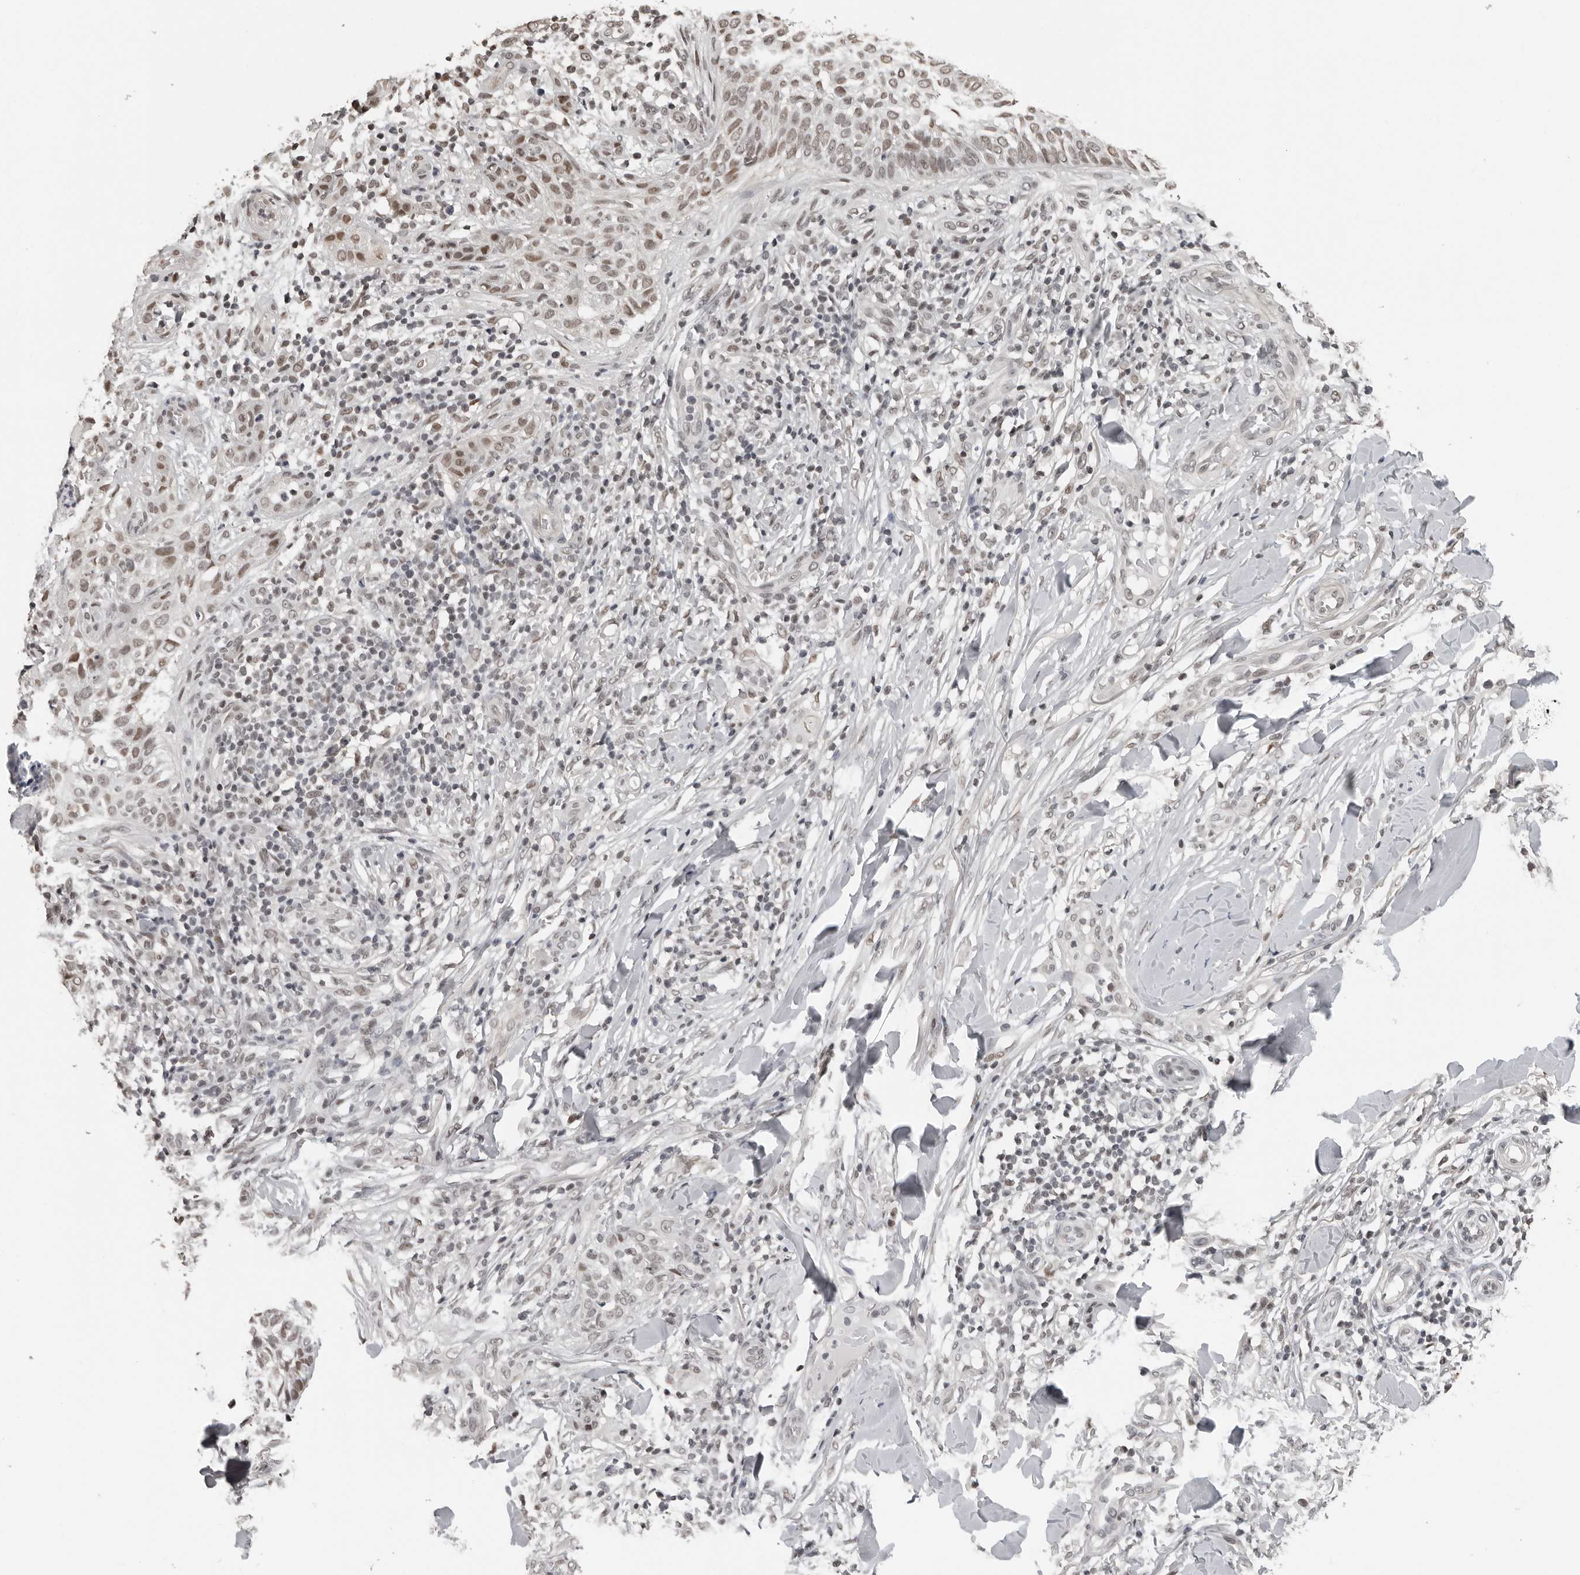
{"staining": {"intensity": "weak", "quantity": "25%-75%", "location": "nuclear"}, "tissue": "skin cancer", "cell_type": "Tumor cells", "image_type": "cancer", "snomed": [{"axis": "morphology", "description": "Normal tissue, NOS"}, {"axis": "morphology", "description": "Basal cell carcinoma"}, {"axis": "topography", "description": "Skin"}], "caption": "Protein positivity by IHC exhibits weak nuclear expression in approximately 25%-75% of tumor cells in skin cancer. (DAB (3,3'-diaminobenzidine) IHC, brown staining for protein, blue staining for nuclei).", "gene": "ORC1", "patient": {"sex": "male", "age": 67}}